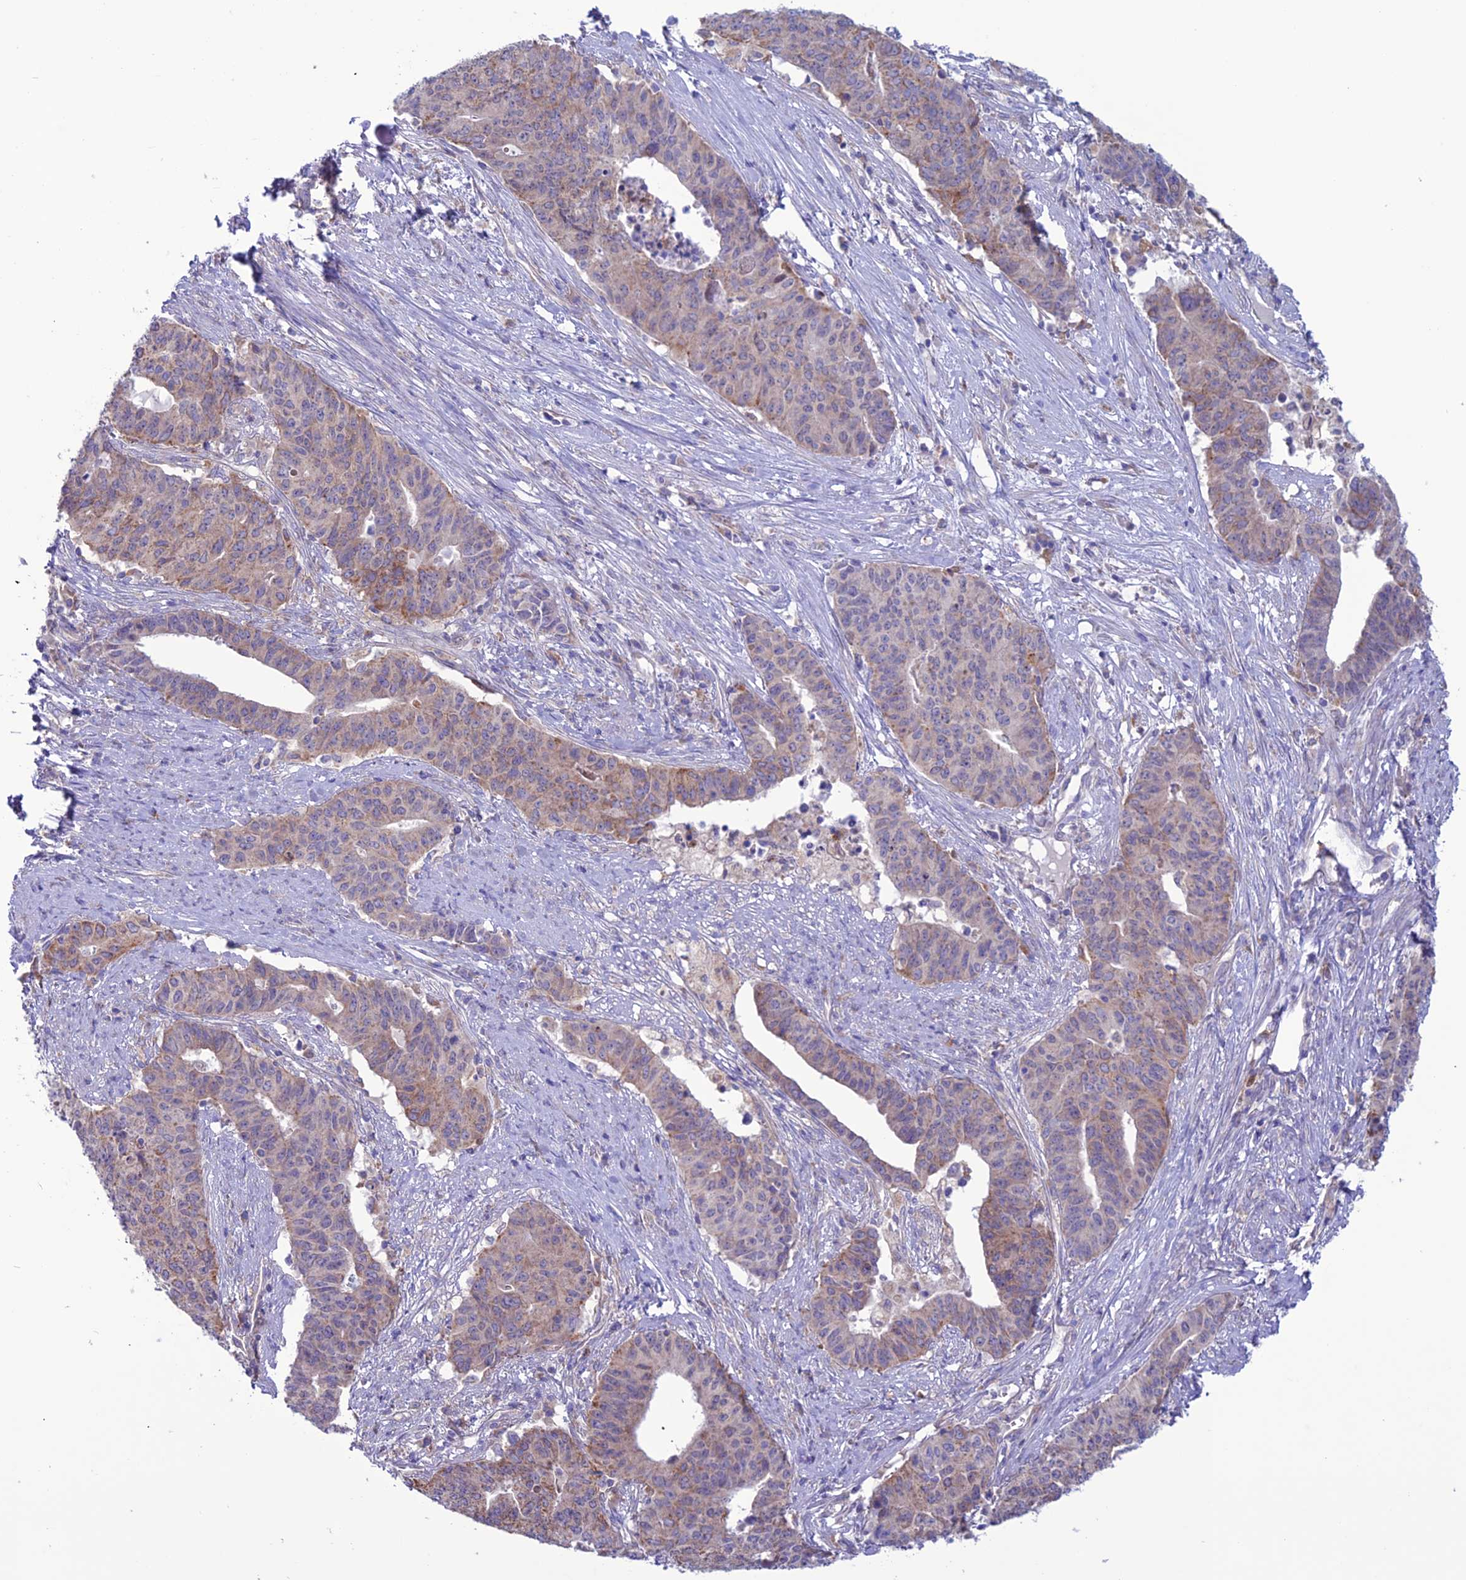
{"staining": {"intensity": "weak", "quantity": ">75%", "location": "cytoplasmic/membranous"}, "tissue": "endometrial cancer", "cell_type": "Tumor cells", "image_type": "cancer", "snomed": [{"axis": "morphology", "description": "Adenocarcinoma, NOS"}, {"axis": "topography", "description": "Endometrium"}], "caption": "Protein staining of adenocarcinoma (endometrial) tissue reveals weak cytoplasmic/membranous positivity in about >75% of tumor cells.", "gene": "CLCN7", "patient": {"sex": "female", "age": 59}}